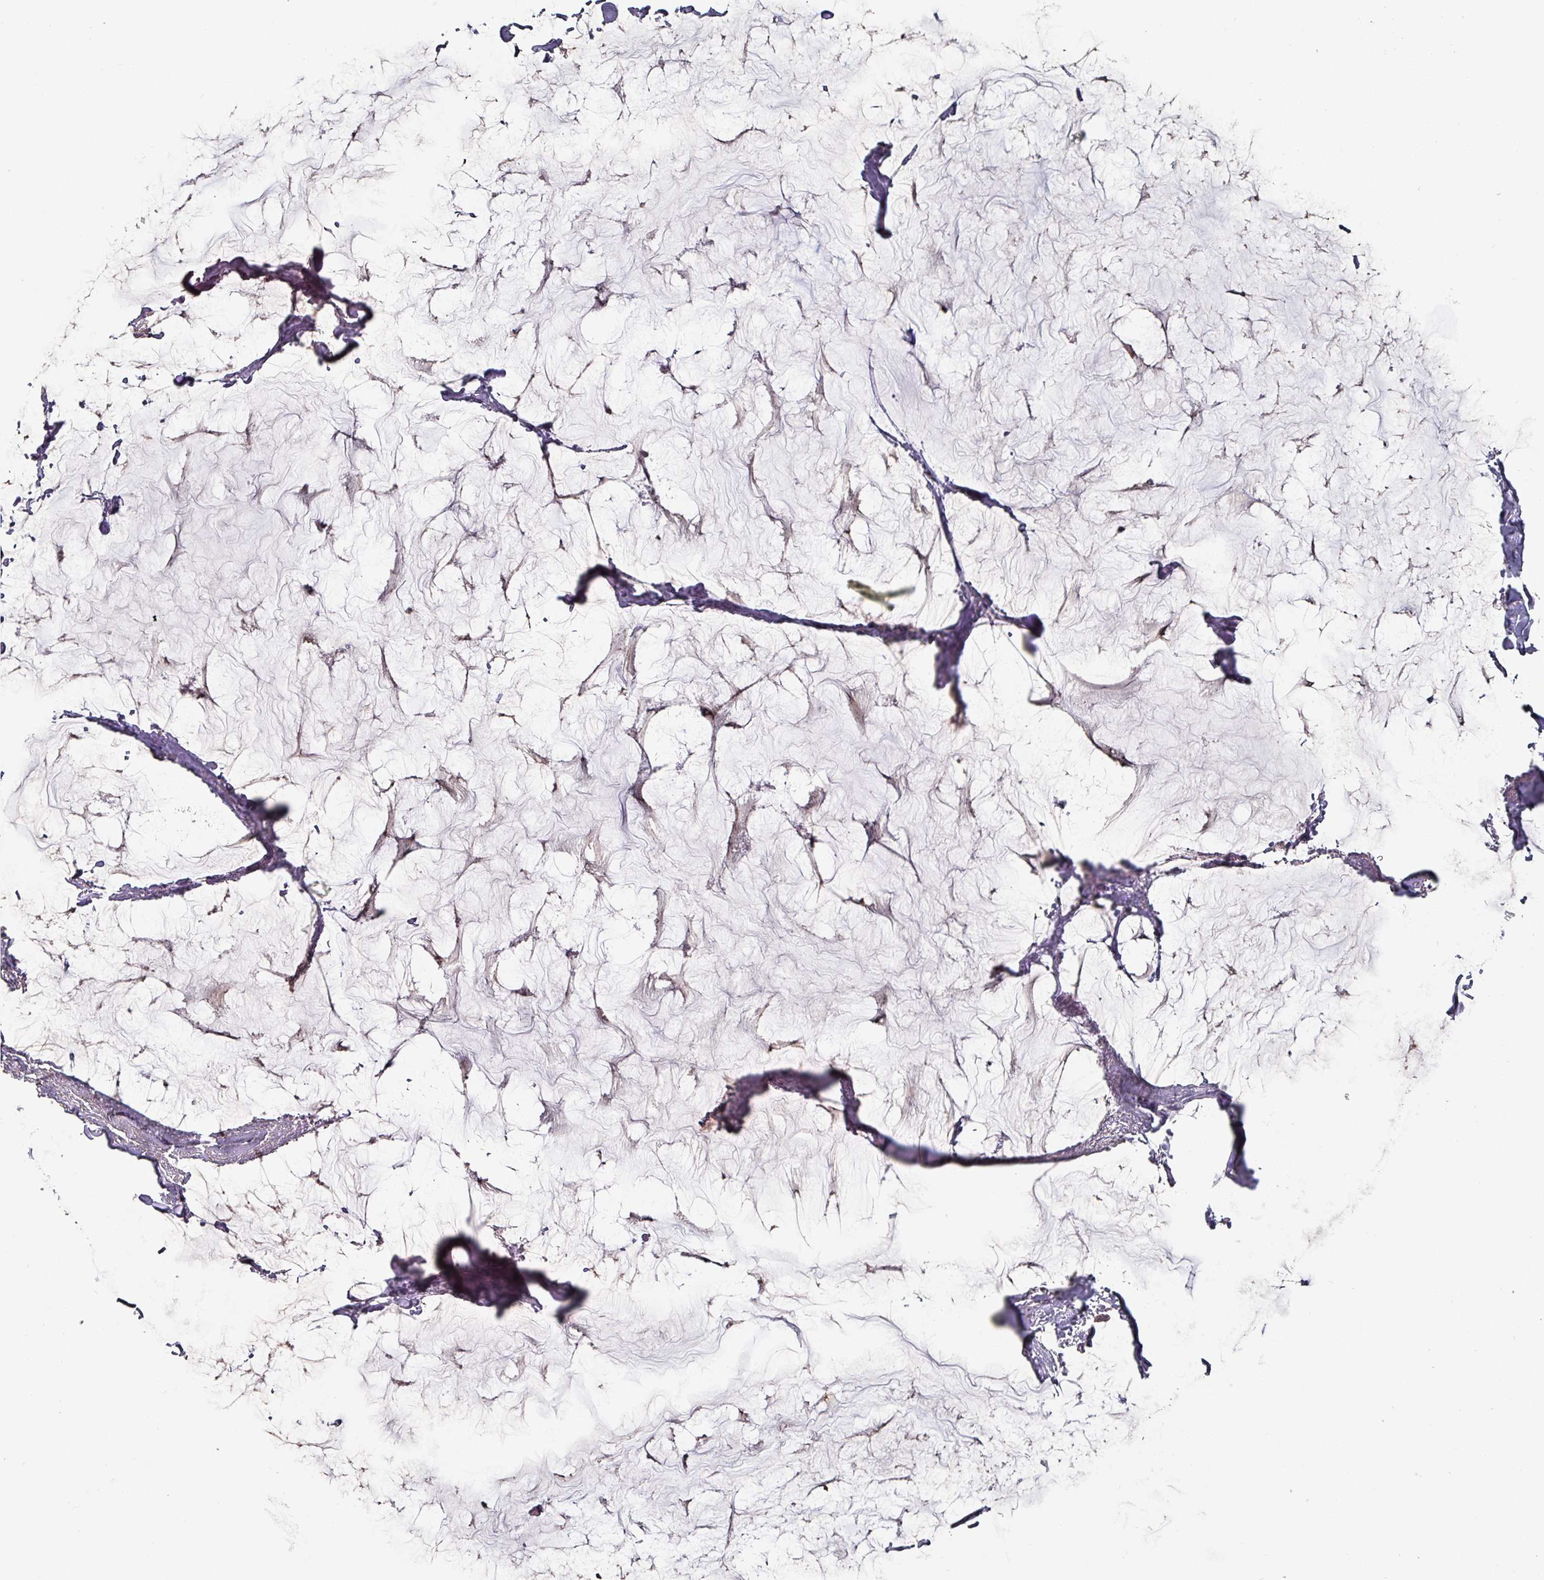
{"staining": {"intensity": "negative", "quantity": "none", "location": "none"}, "tissue": "breast cancer", "cell_type": "Tumor cells", "image_type": "cancer", "snomed": [{"axis": "morphology", "description": "Duct carcinoma"}, {"axis": "topography", "description": "Breast"}], "caption": "The immunohistochemistry photomicrograph has no significant expression in tumor cells of breast intraductal carcinoma tissue. (DAB IHC visualized using brightfield microscopy, high magnification).", "gene": "ZNF816-ZNF321P", "patient": {"sex": "female", "age": 93}}